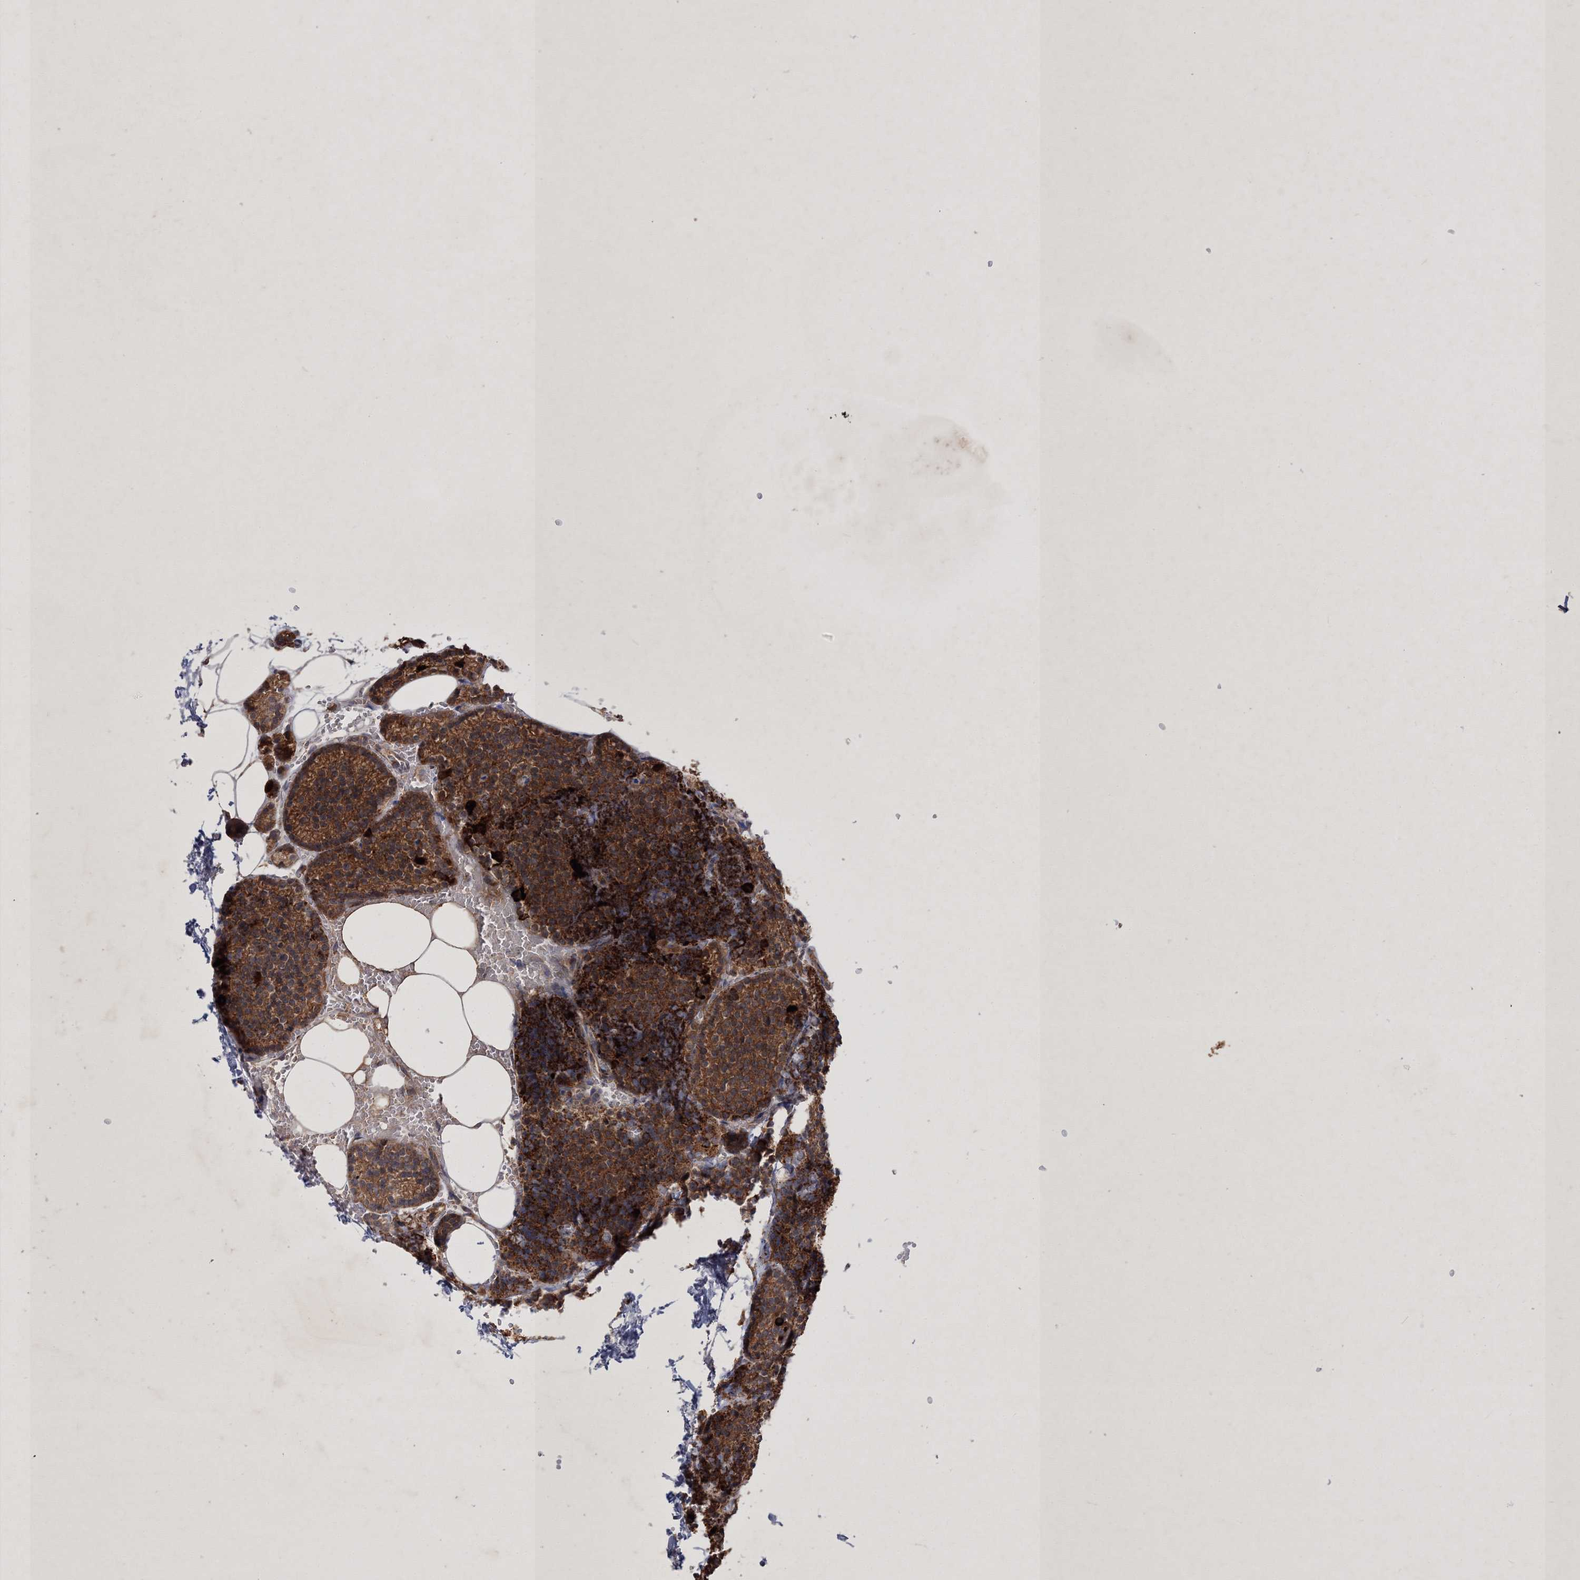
{"staining": {"intensity": "strong", "quantity": ">75%", "location": "cytoplasmic/membranous"}, "tissue": "parathyroid gland", "cell_type": "Glandular cells", "image_type": "normal", "snomed": [{"axis": "morphology", "description": "Normal tissue, NOS"}, {"axis": "topography", "description": "Parathyroid gland"}], "caption": "Brown immunohistochemical staining in unremarkable human parathyroid gland demonstrates strong cytoplasmic/membranous positivity in approximately >75% of glandular cells.", "gene": "SCRN3", "patient": {"sex": "male", "age": 58}}